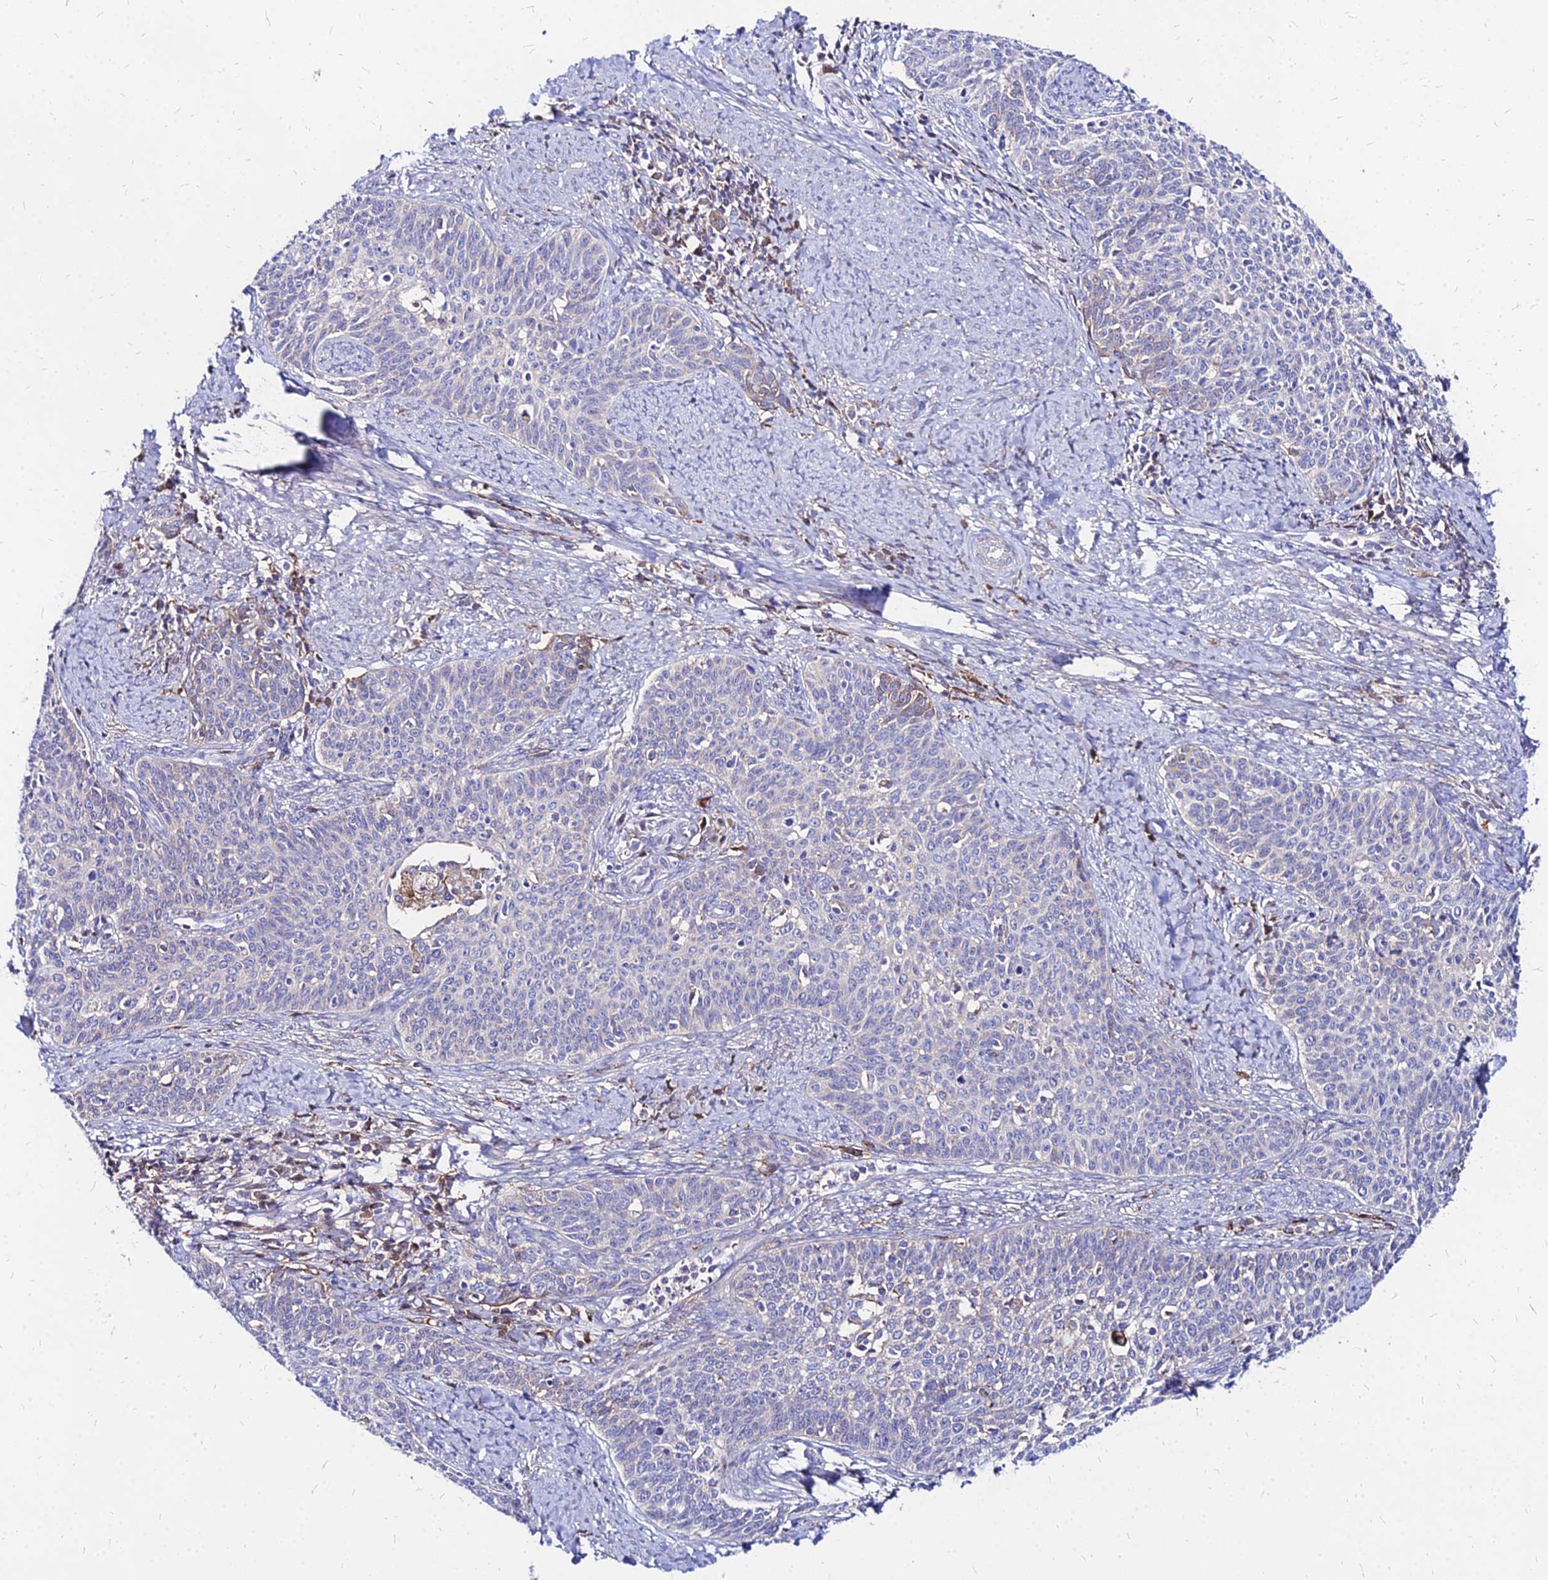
{"staining": {"intensity": "negative", "quantity": "none", "location": "none"}, "tissue": "cervical cancer", "cell_type": "Tumor cells", "image_type": "cancer", "snomed": [{"axis": "morphology", "description": "Squamous cell carcinoma, NOS"}, {"axis": "topography", "description": "Cervix"}], "caption": "Immunohistochemistry image of neoplastic tissue: human cervical squamous cell carcinoma stained with DAB reveals no significant protein positivity in tumor cells.", "gene": "ACSM6", "patient": {"sex": "female", "age": 39}}